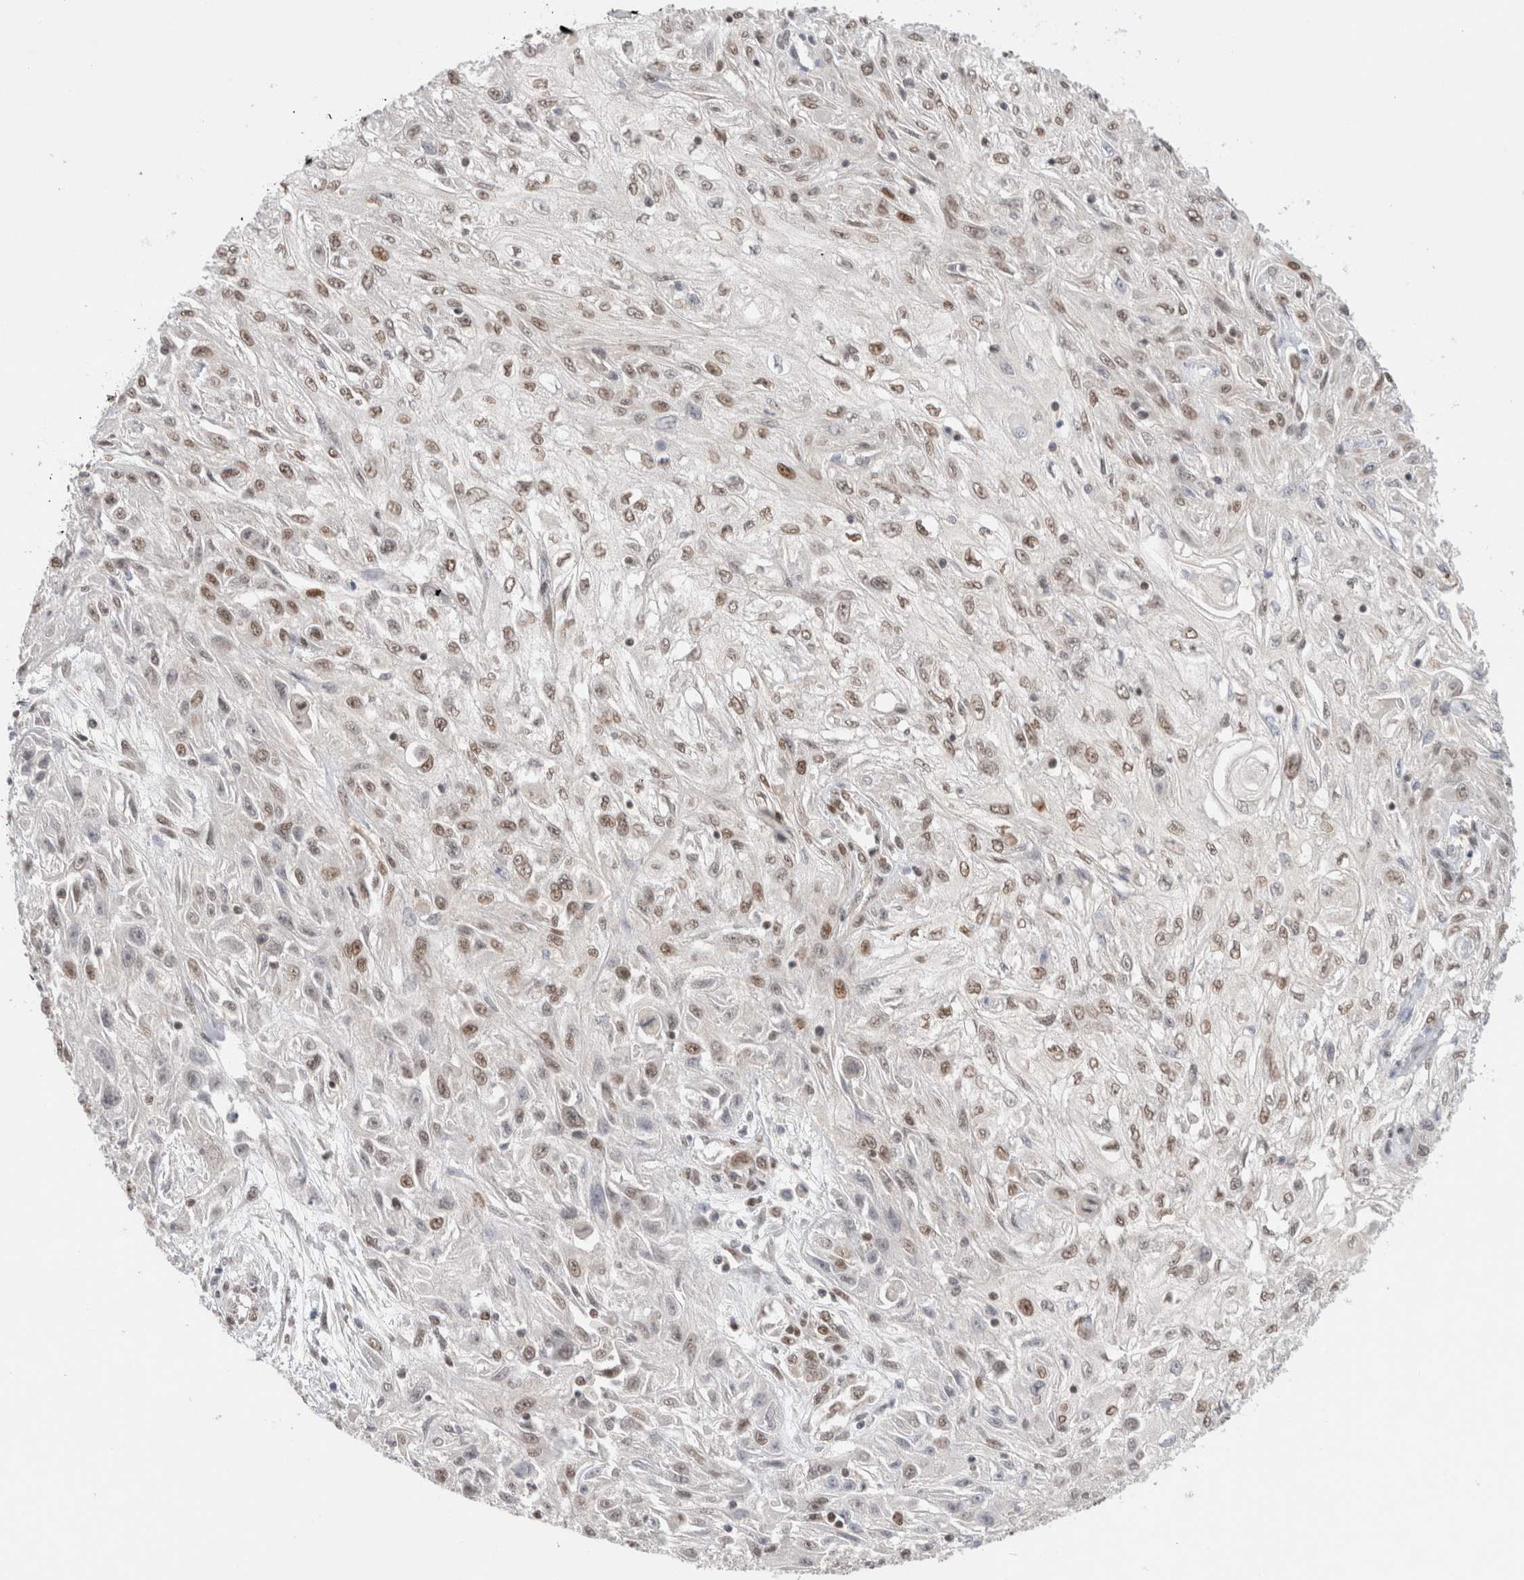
{"staining": {"intensity": "weak", "quantity": ">75%", "location": "nuclear"}, "tissue": "skin cancer", "cell_type": "Tumor cells", "image_type": "cancer", "snomed": [{"axis": "morphology", "description": "Squamous cell carcinoma, NOS"}, {"axis": "morphology", "description": "Squamous cell carcinoma, metastatic, NOS"}, {"axis": "topography", "description": "Skin"}, {"axis": "topography", "description": "Lymph node"}], "caption": "Immunohistochemical staining of human skin metastatic squamous cell carcinoma reveals low levels of weak nuclear expression in approximately >75% of tumor cells.", "gene": "GATAD2A", "patient": {"sex": "male", "age": 75}}